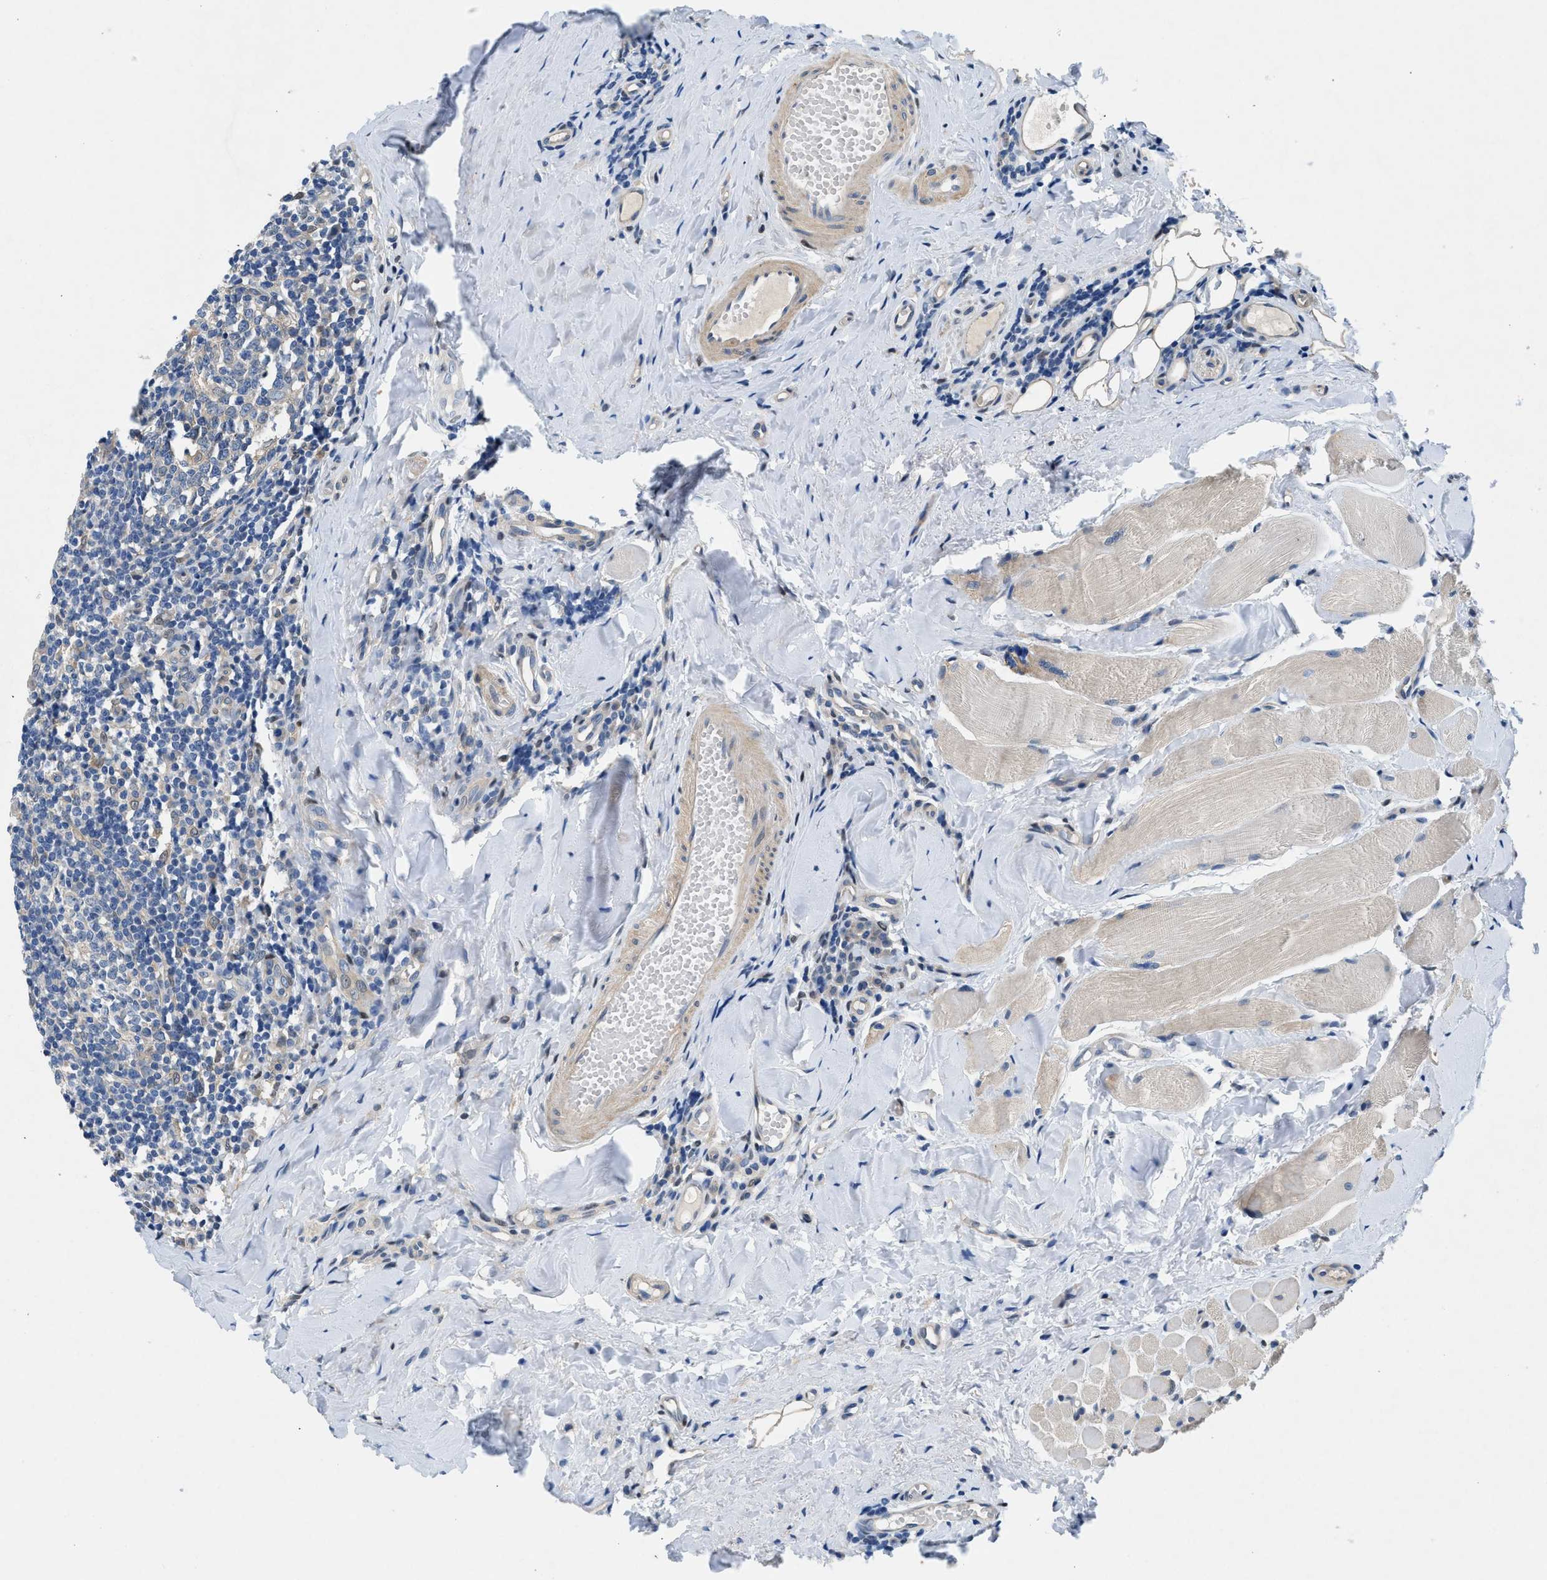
{"staining": {"intensity": "weak", "quantity": "<25%", "location": "cytoplasmic/membranous"}, "tissue": "tonsil", "cell_type": "Germinal center cells", "image_type": "normal", "snomed": [{"axis": "morphology", "description": "Normal tissue, NOS"}, {"axis": "topography", "description": "Tonsil"}], "caption": "There is no significant positivity in germinal center cells of tonsil. Brightfield microscopy of immunohistochemistry (IHC) stained with DAB (brown) and hematoxylin (blue), captured at high magnification.", "gene": "COPS2", "patient": {"sex": "female", "age": 19}}